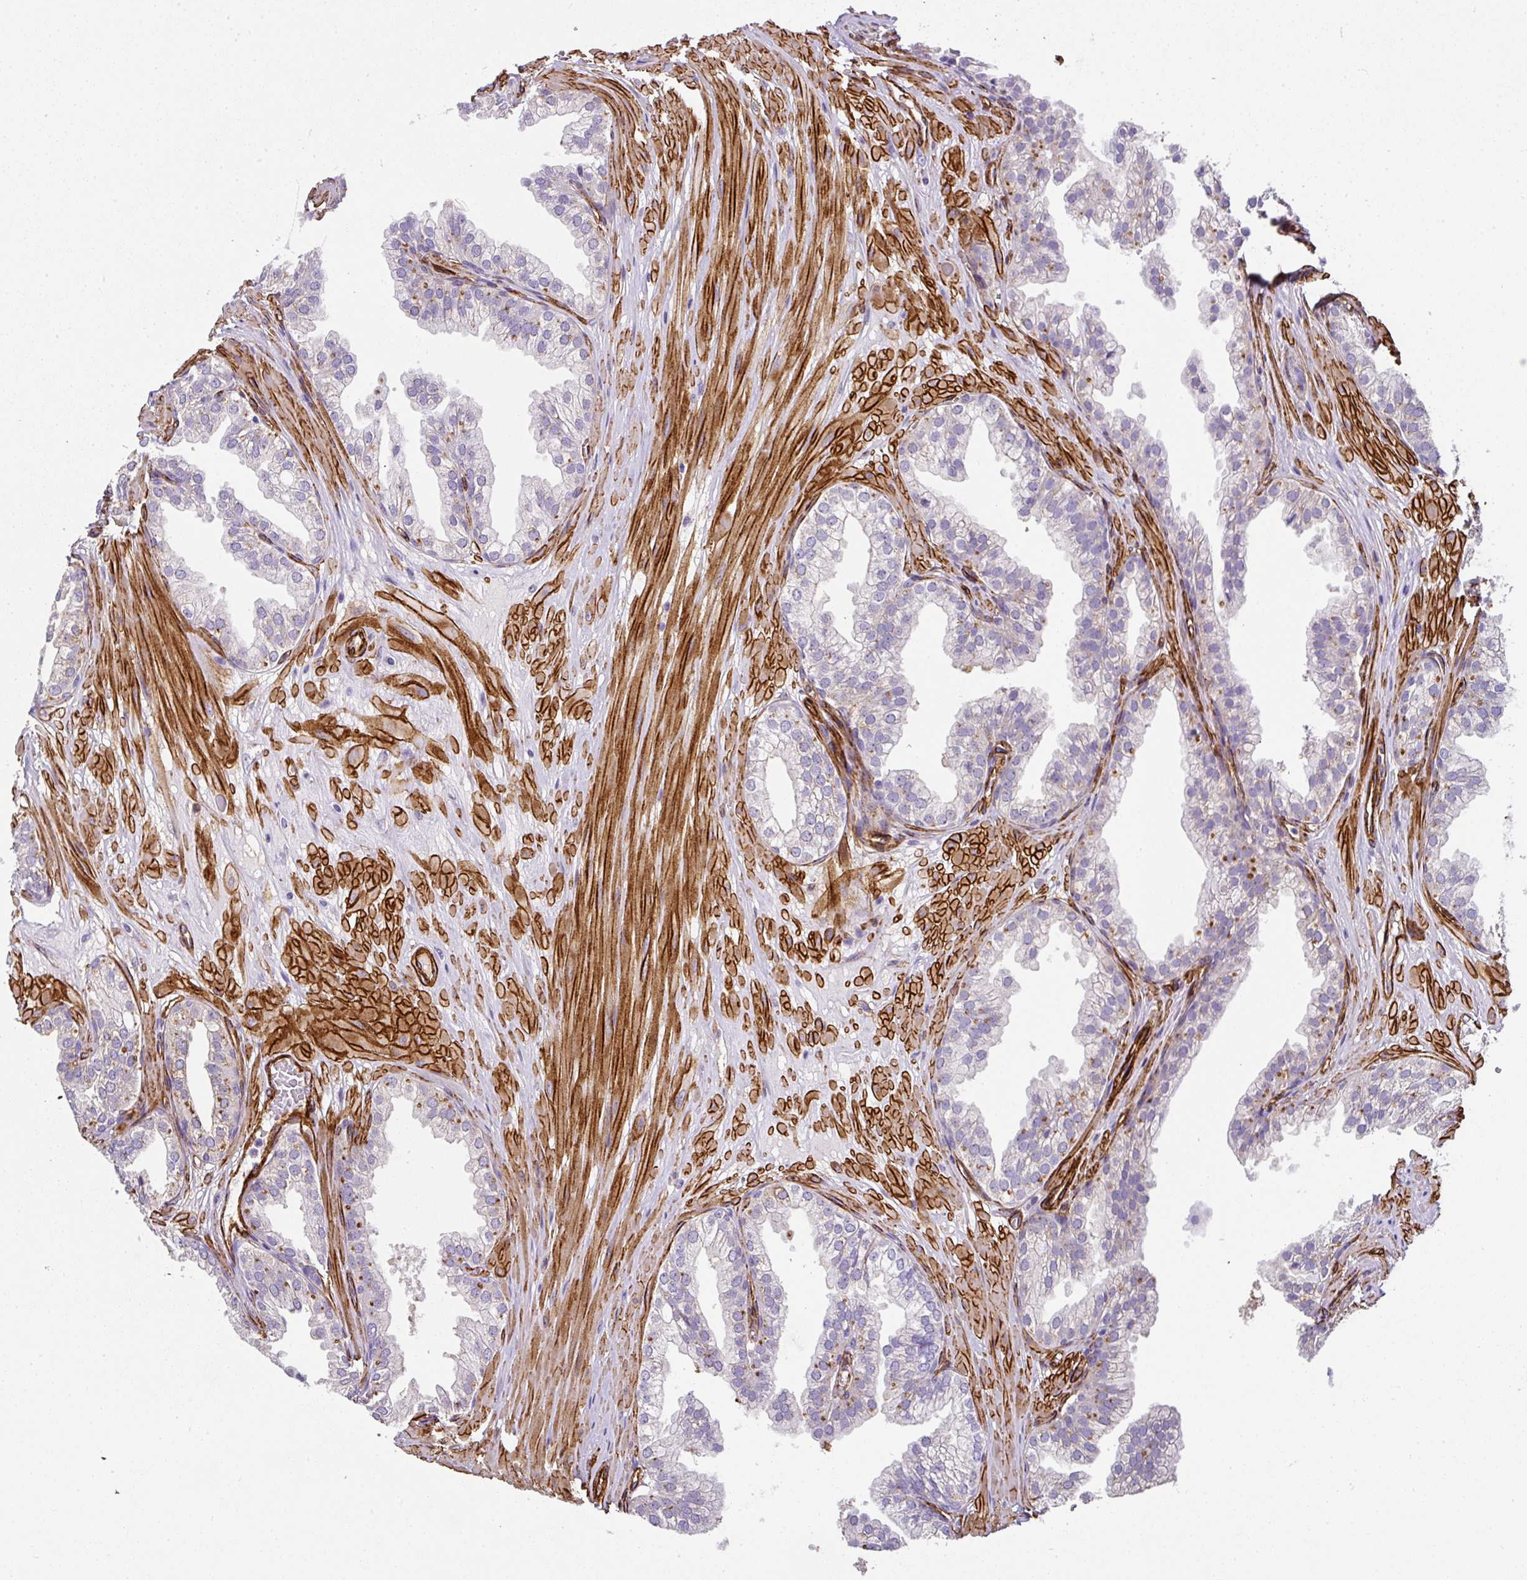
{"staining": {"intensity": "moderate", "quantity": "<25%", "location": "cytoplasmic/membranous"}, "tissue": "prostate", "cell_type": "Glandular cells", "image_type": "normal", "snomed": [{"axis": "morphology", "description": "Normal tissue, NOS"}, {"axis": "topography", "description": "Prostate"}, {"axis": "topography", "description": "Peripheral nerve tissue"}], "caption": "IHC micrograph of normal human prostate stained for a protein (brown), which shows low levels of moderate cytoplasmic/membranous positivity in approximately <25% of glandular cells.", "gene": "SLC25A17", "patient": {"sex": "male", "age": 55}}